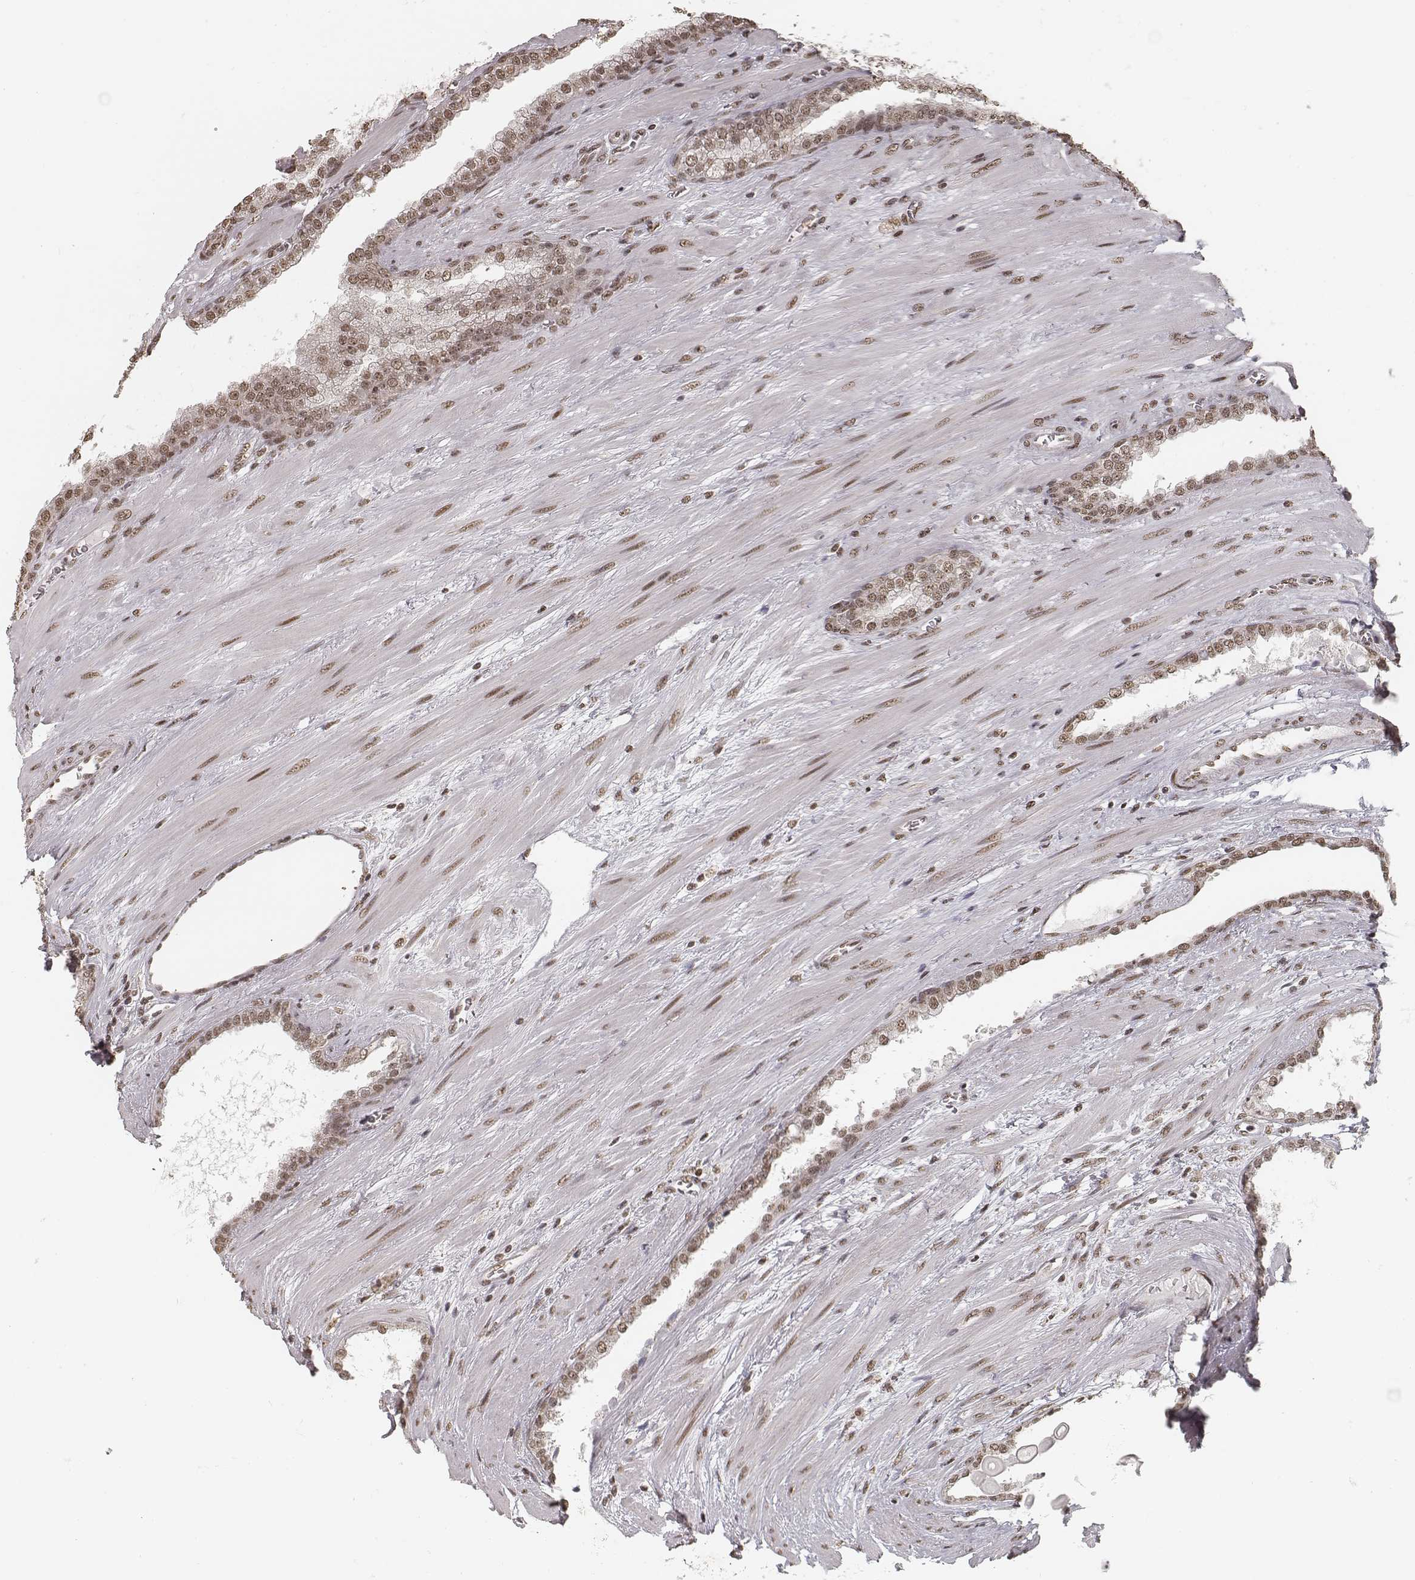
{"staining": {"intensity": "moderate", "quantity": ">75%", "location": "nuclear"}, "tissue": "prostate cancer", "cell_type": "Tumor cells", "image_type": "cancer", "snomed": [{"axis": "morphology", "description": "Adenocarcinoma, NOS"}, {"axis": "topography", "description": "Prostate"}], "caption": "This micrograph shows adenocarcinoma (prostate) stained with immunohistochemistry to label a protein in brown. The nuclear of tumor cells show moderate positivity for the protein. Nuclei are counter-stained blue.", "gene": "HMGA2", "patient": {"sex": "male", "age": 67}}